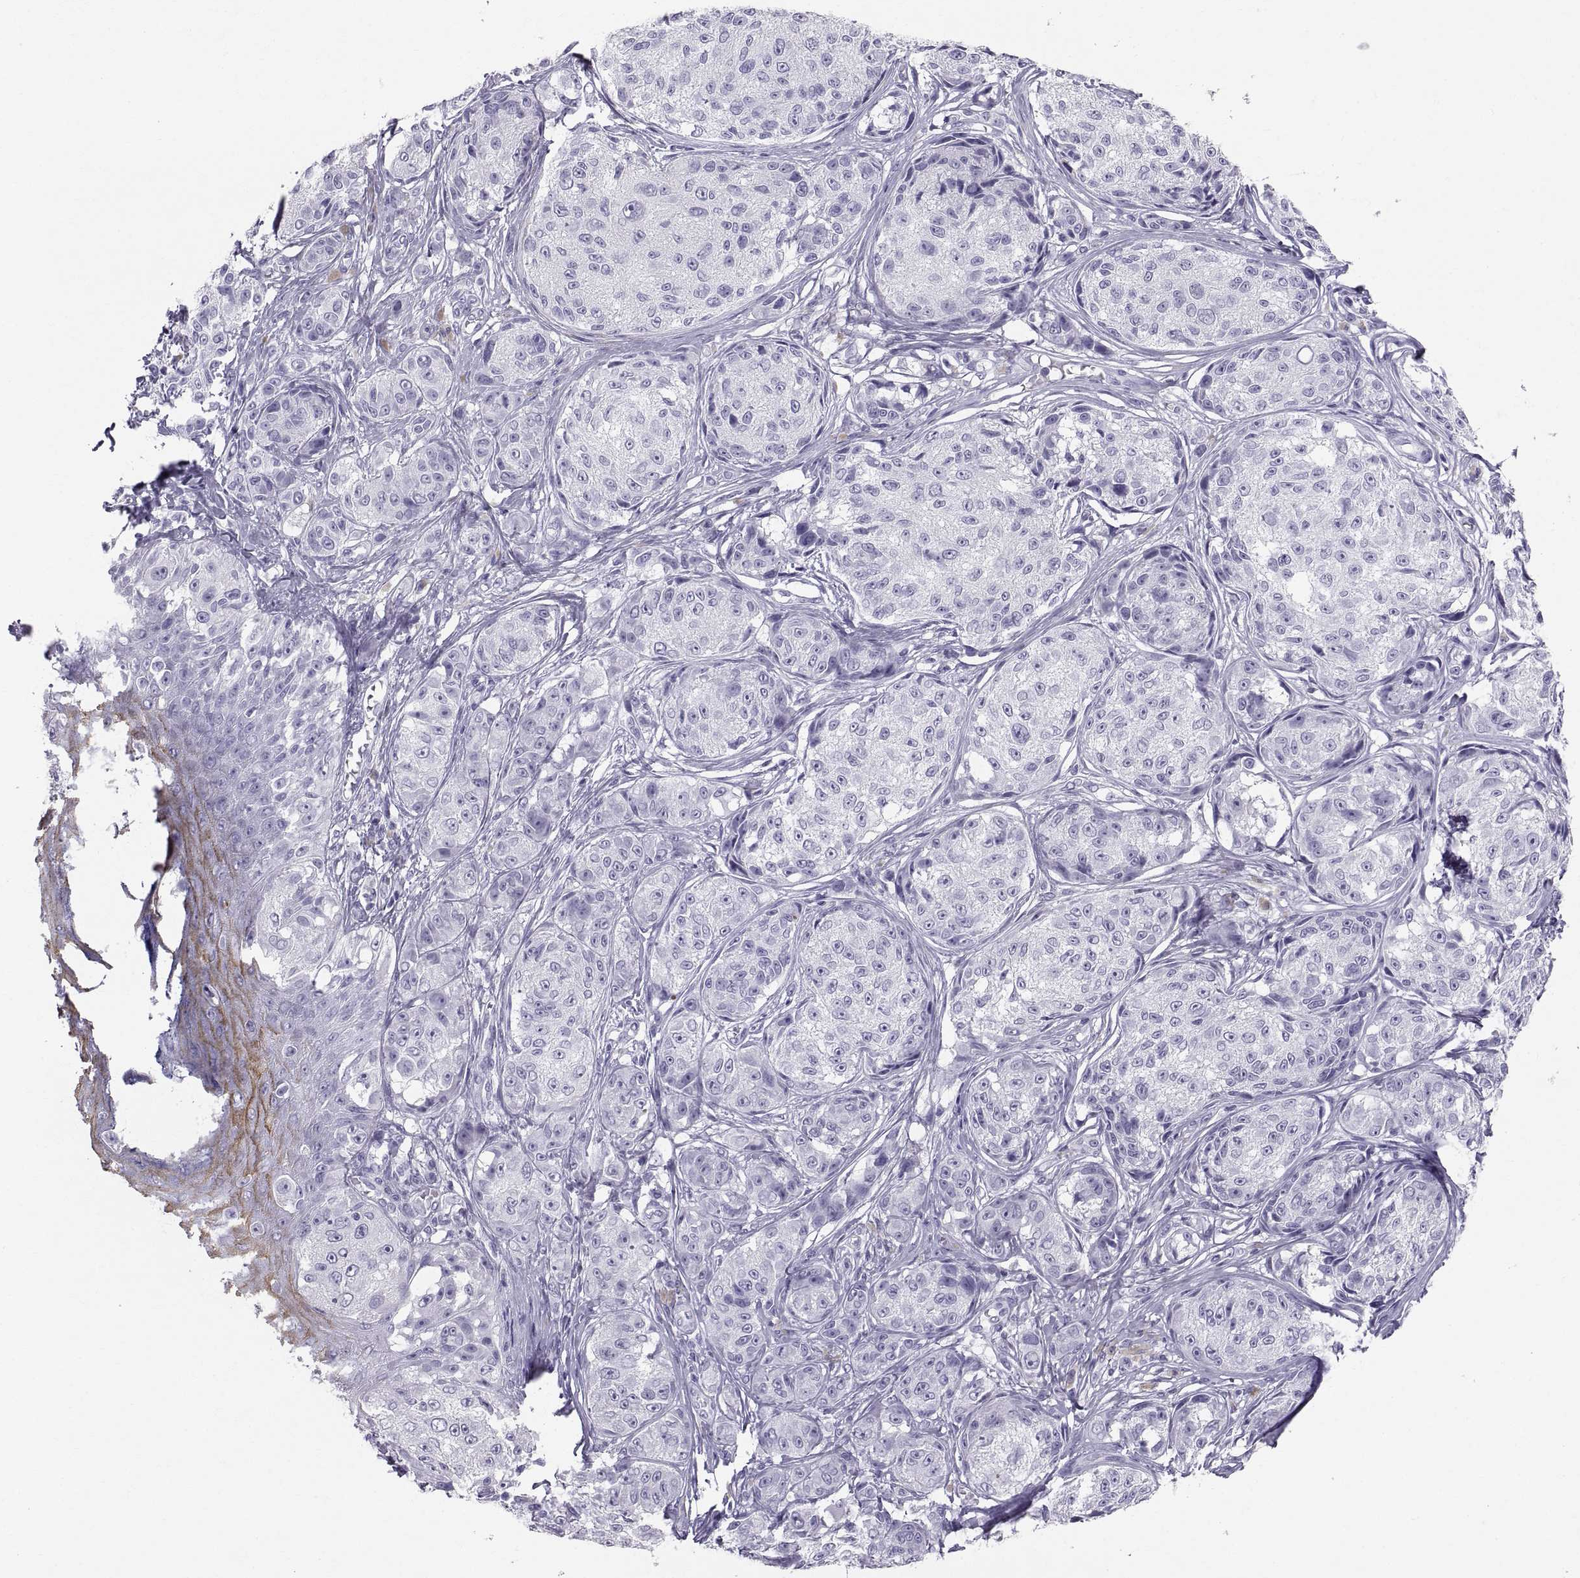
{"staining": {"intensity": "negative", "quantity": "none", "location": "none"}, "tissue": "melanoma", "cell_type": "Tumor cells", "image_type": "cancer", "snomed": [{"axis": "morphology", "description": "Malignant melanoma, NOS"}, {"axis": "topography", "description": "Skin"}], "caption": "Human melanoma stained for a protein using immunohistochemistry (IHC) exhibits no positivity in tumor cells.", "gene": "SLC22A6", "patient": {"sex": "male", "age": 61}}